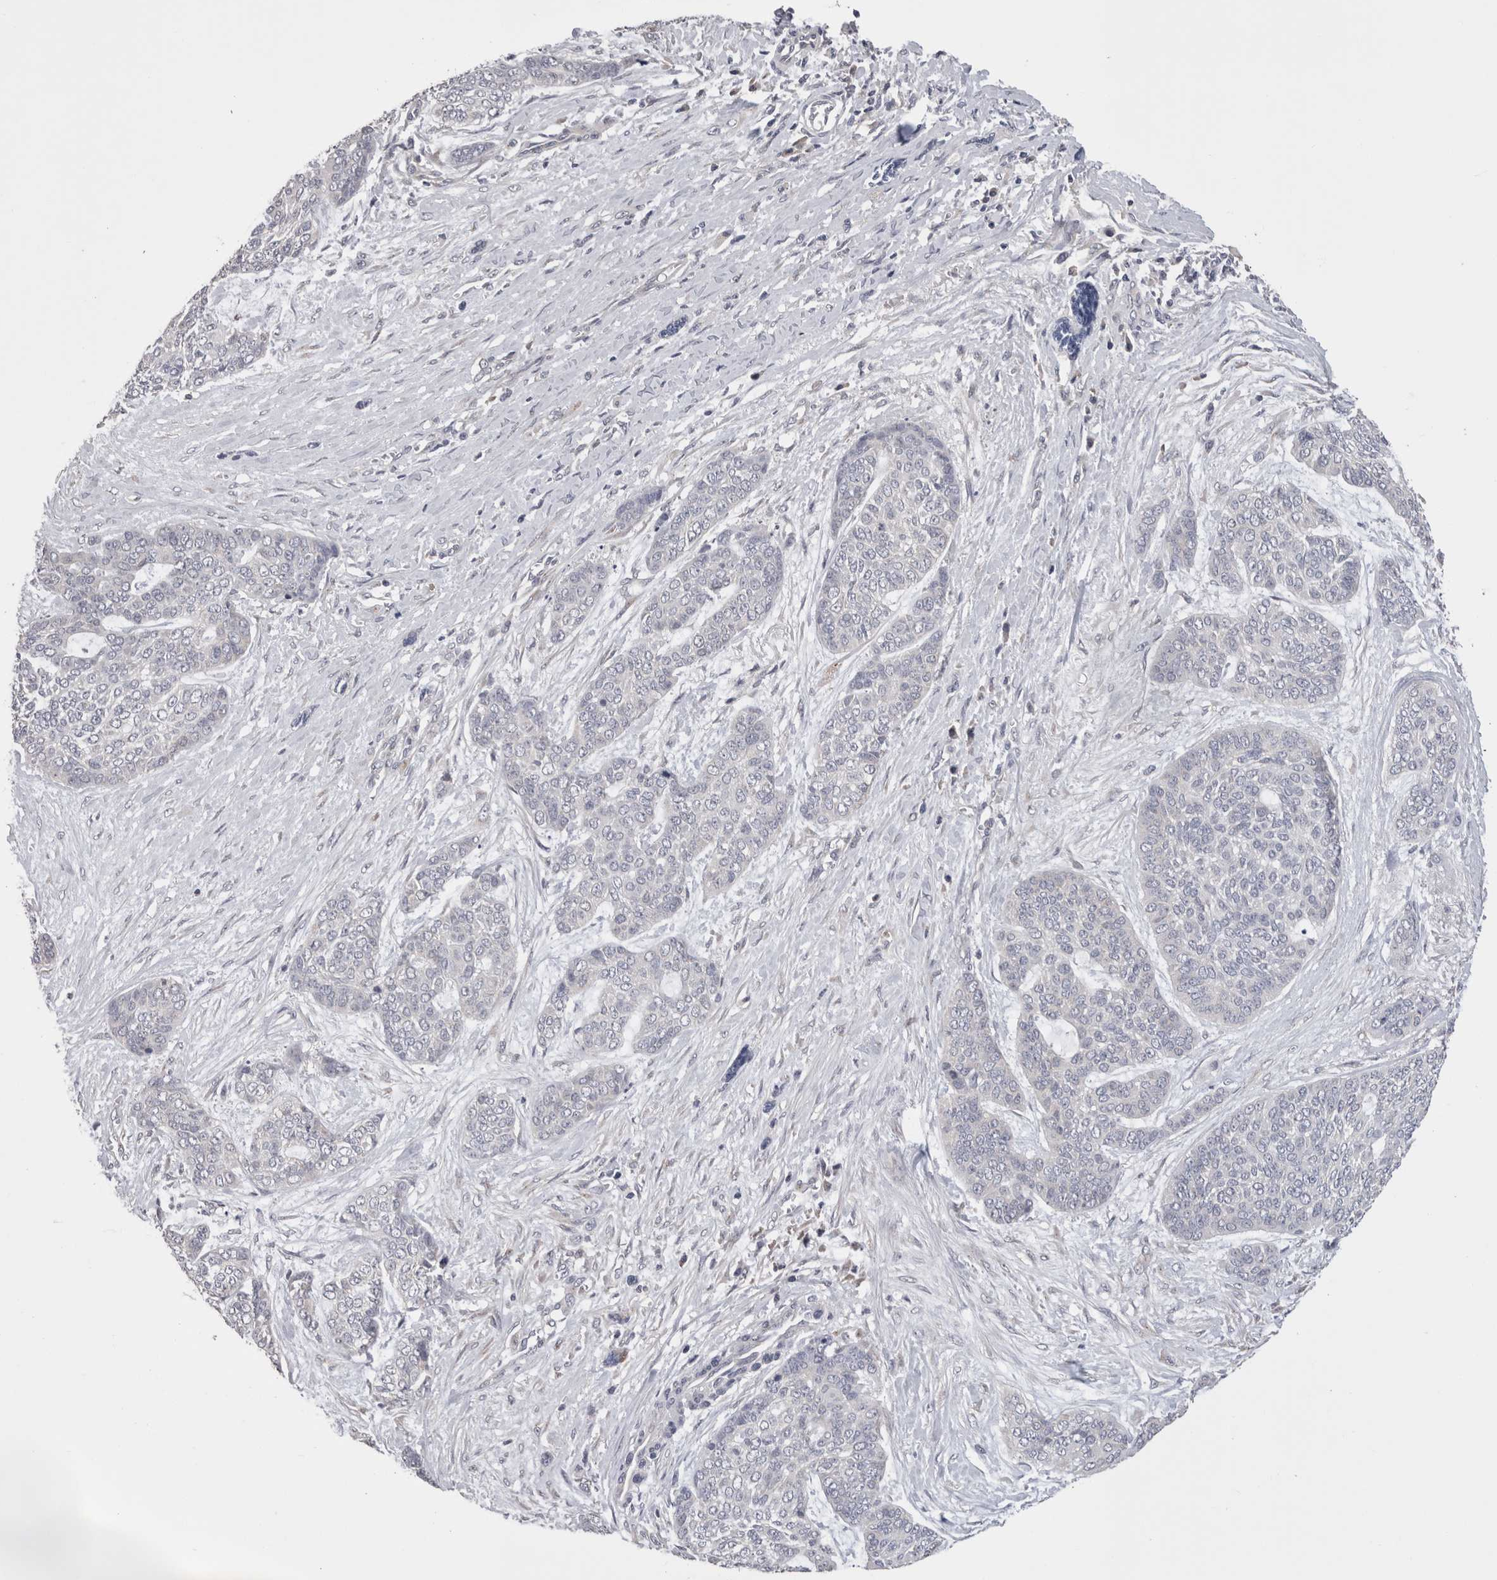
{"staining": {"intensity": "negative", "quantity": "none", "location": "none"}, "tissue": "skin cancer", "cell_type": "Tumor cells", "image_type": "cancer", "snomed": [{"axis": "morphology", "description": "Basal cell carcinoma"}, {"axis": "topography", "description": "Skin"}], "caption": "The photomicrograph exhibits no significant positivity in tumor cells of skin cancer. (Brightfield microscopy of DAB (3,3'-diaminobenzidine) immunohistochemistry at high magnification).", "gene": "DCTN6", "patient": {"sex": "female", "age": 64}}